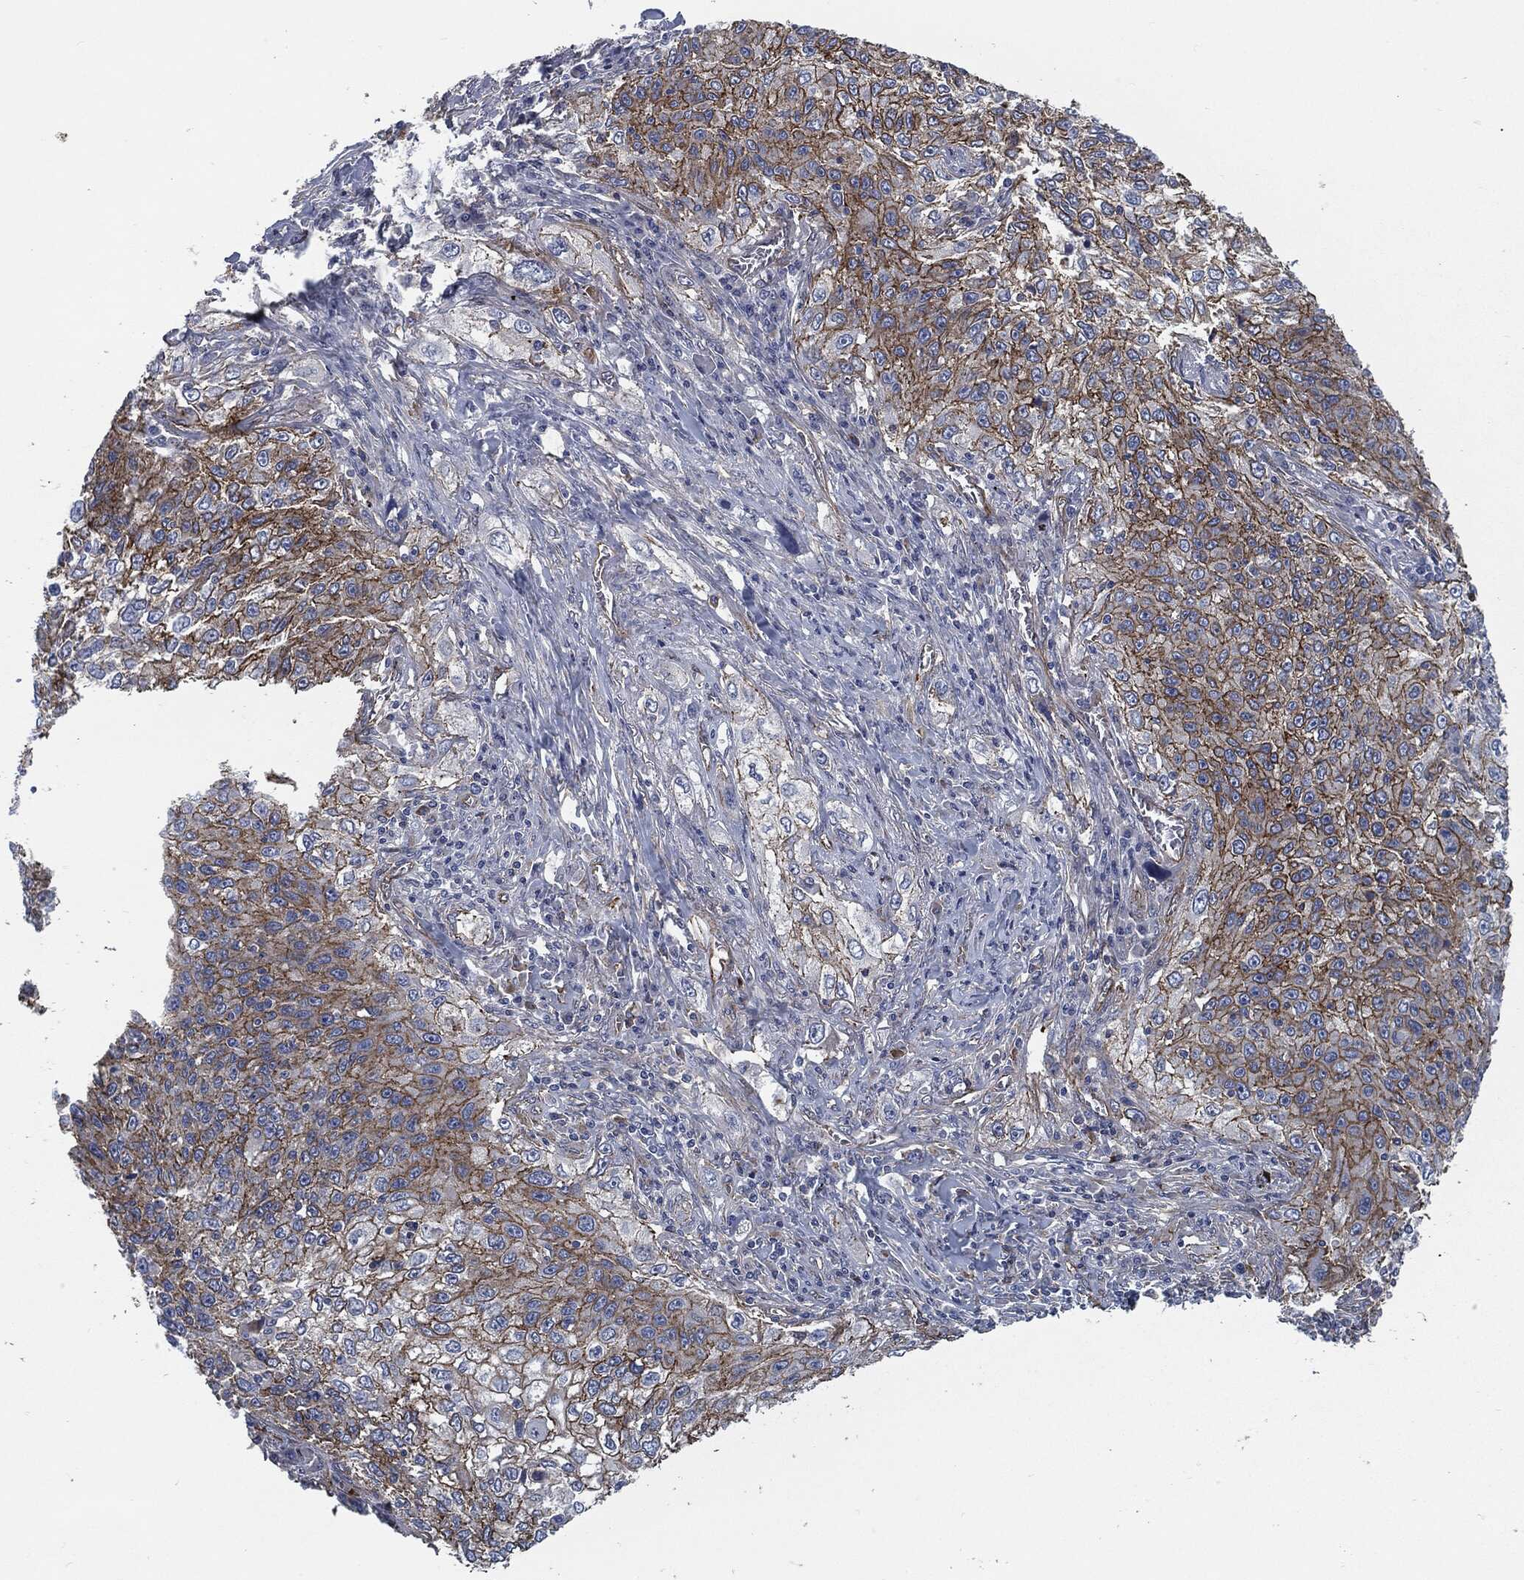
{"staining": {"intensity": "moderate", "quantity": "25%-75%", "location": "cytoplasmic/membranous"}, "tissue": "lung cancer", "cell_type": "Tumor cells", "image_type": "cancer", "snomed": [{"axis": "morphology", "description": "Squamous cell carcinoma, NOS"}, {"axis": "topography", "description": "Lung"}], "caption": "A brown stain highlights moderate cytoplasmic/membranous positivity of a protein in squamous cell carcinoma (lung) tumor cells.", "gene": "SVIL", "patient": {"sex": "female", "age": 69}}